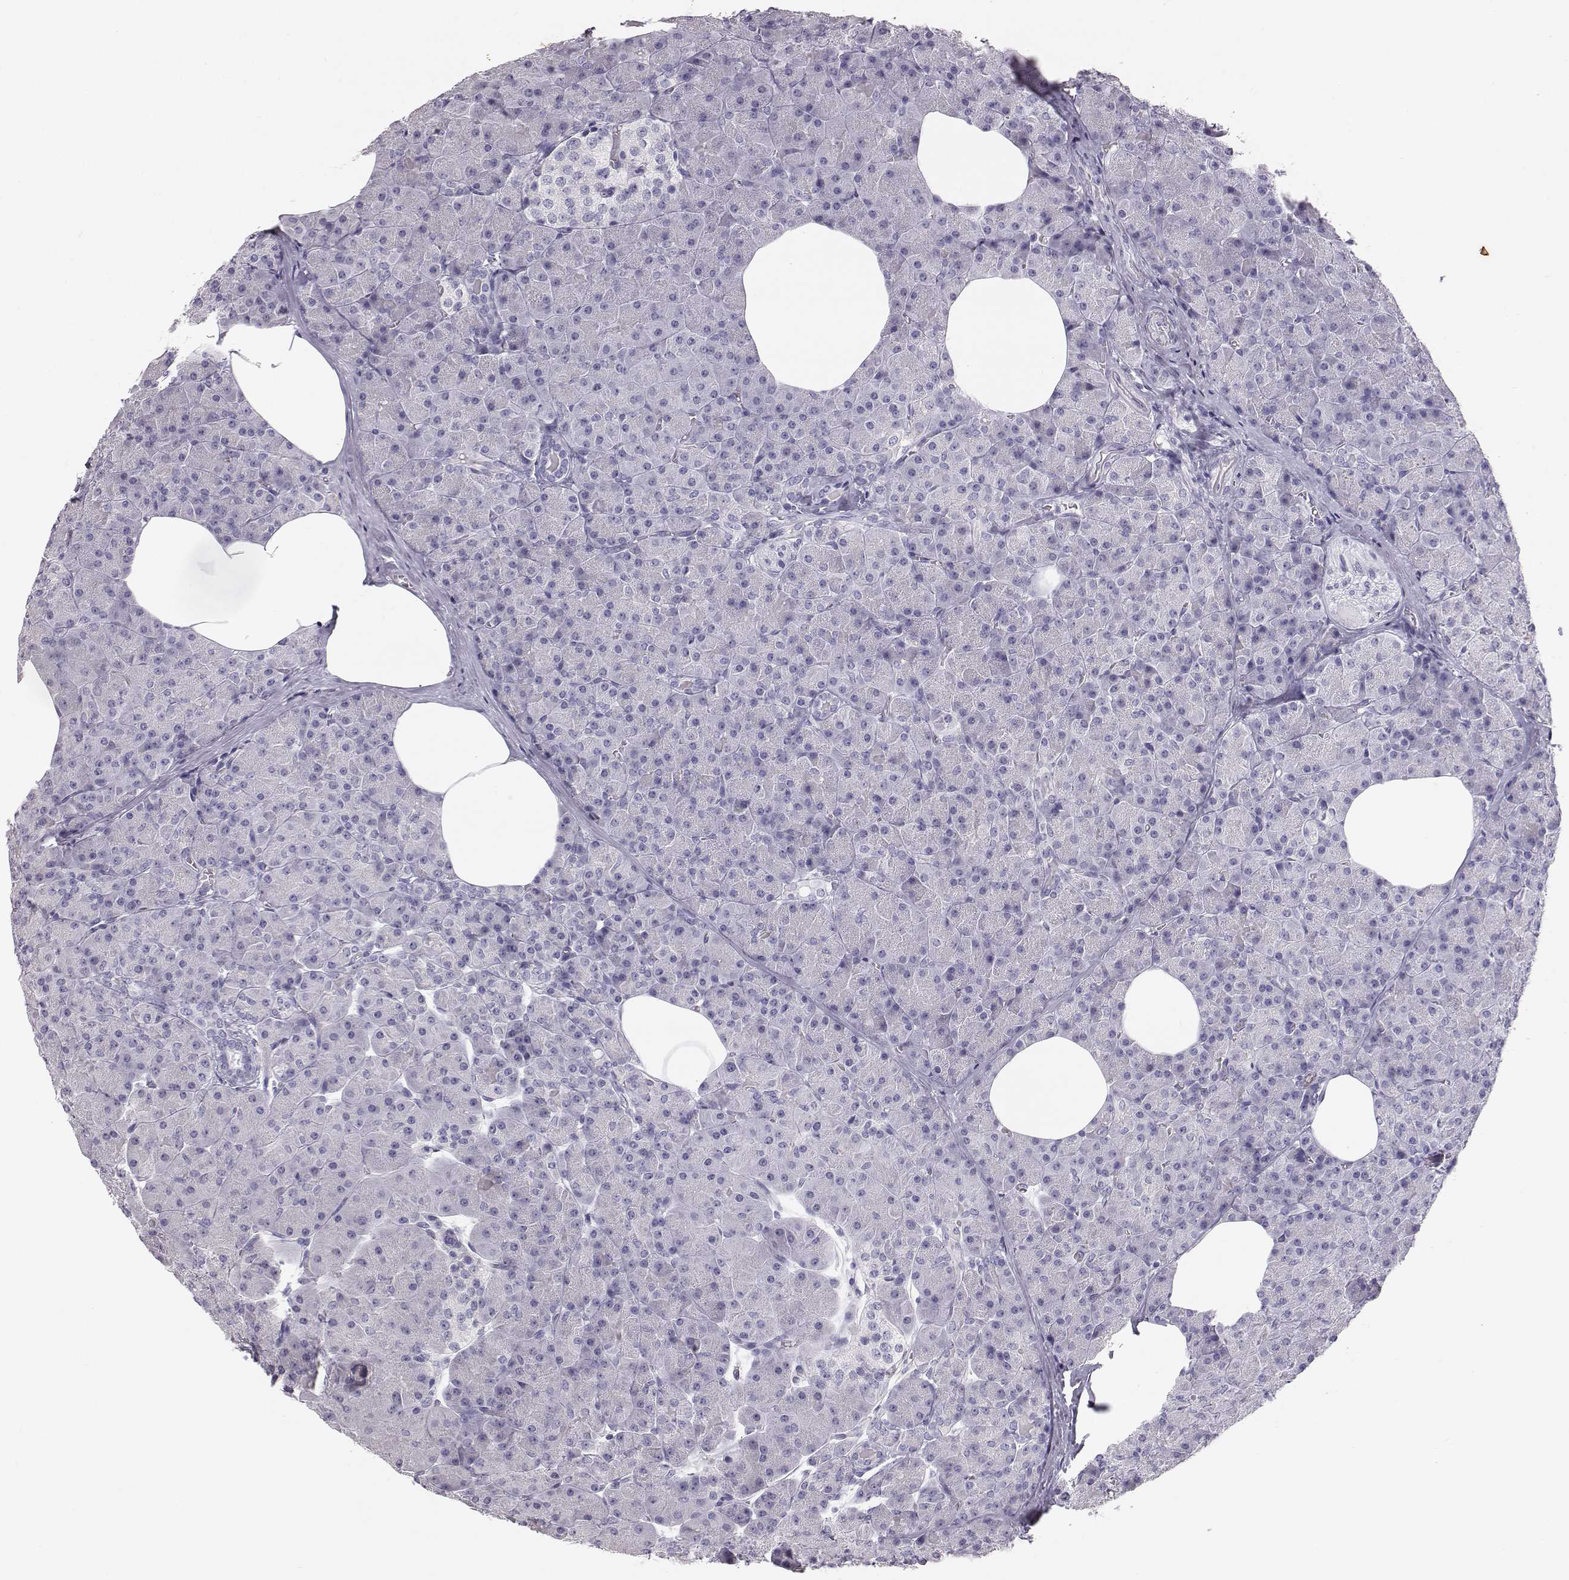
{"staining": {"intensity": "negative", "quantity": "none", "location": "none"}, "tissue": "pancreas", "cell_type": "Exocrine glandular cells", "image_type": "normal", "snomed": [{"axis": "morphology", "description": "Normal tissue, NOS"}, {"axis": "topography", "description": "Pancreas"}], "caption": "Immunohistochemical staining of benign pancreas demonstrates no significant positivity in exocrine glandular cells.", "gene": "KRT31", "patient": {"sex": "female", "age": 45}}